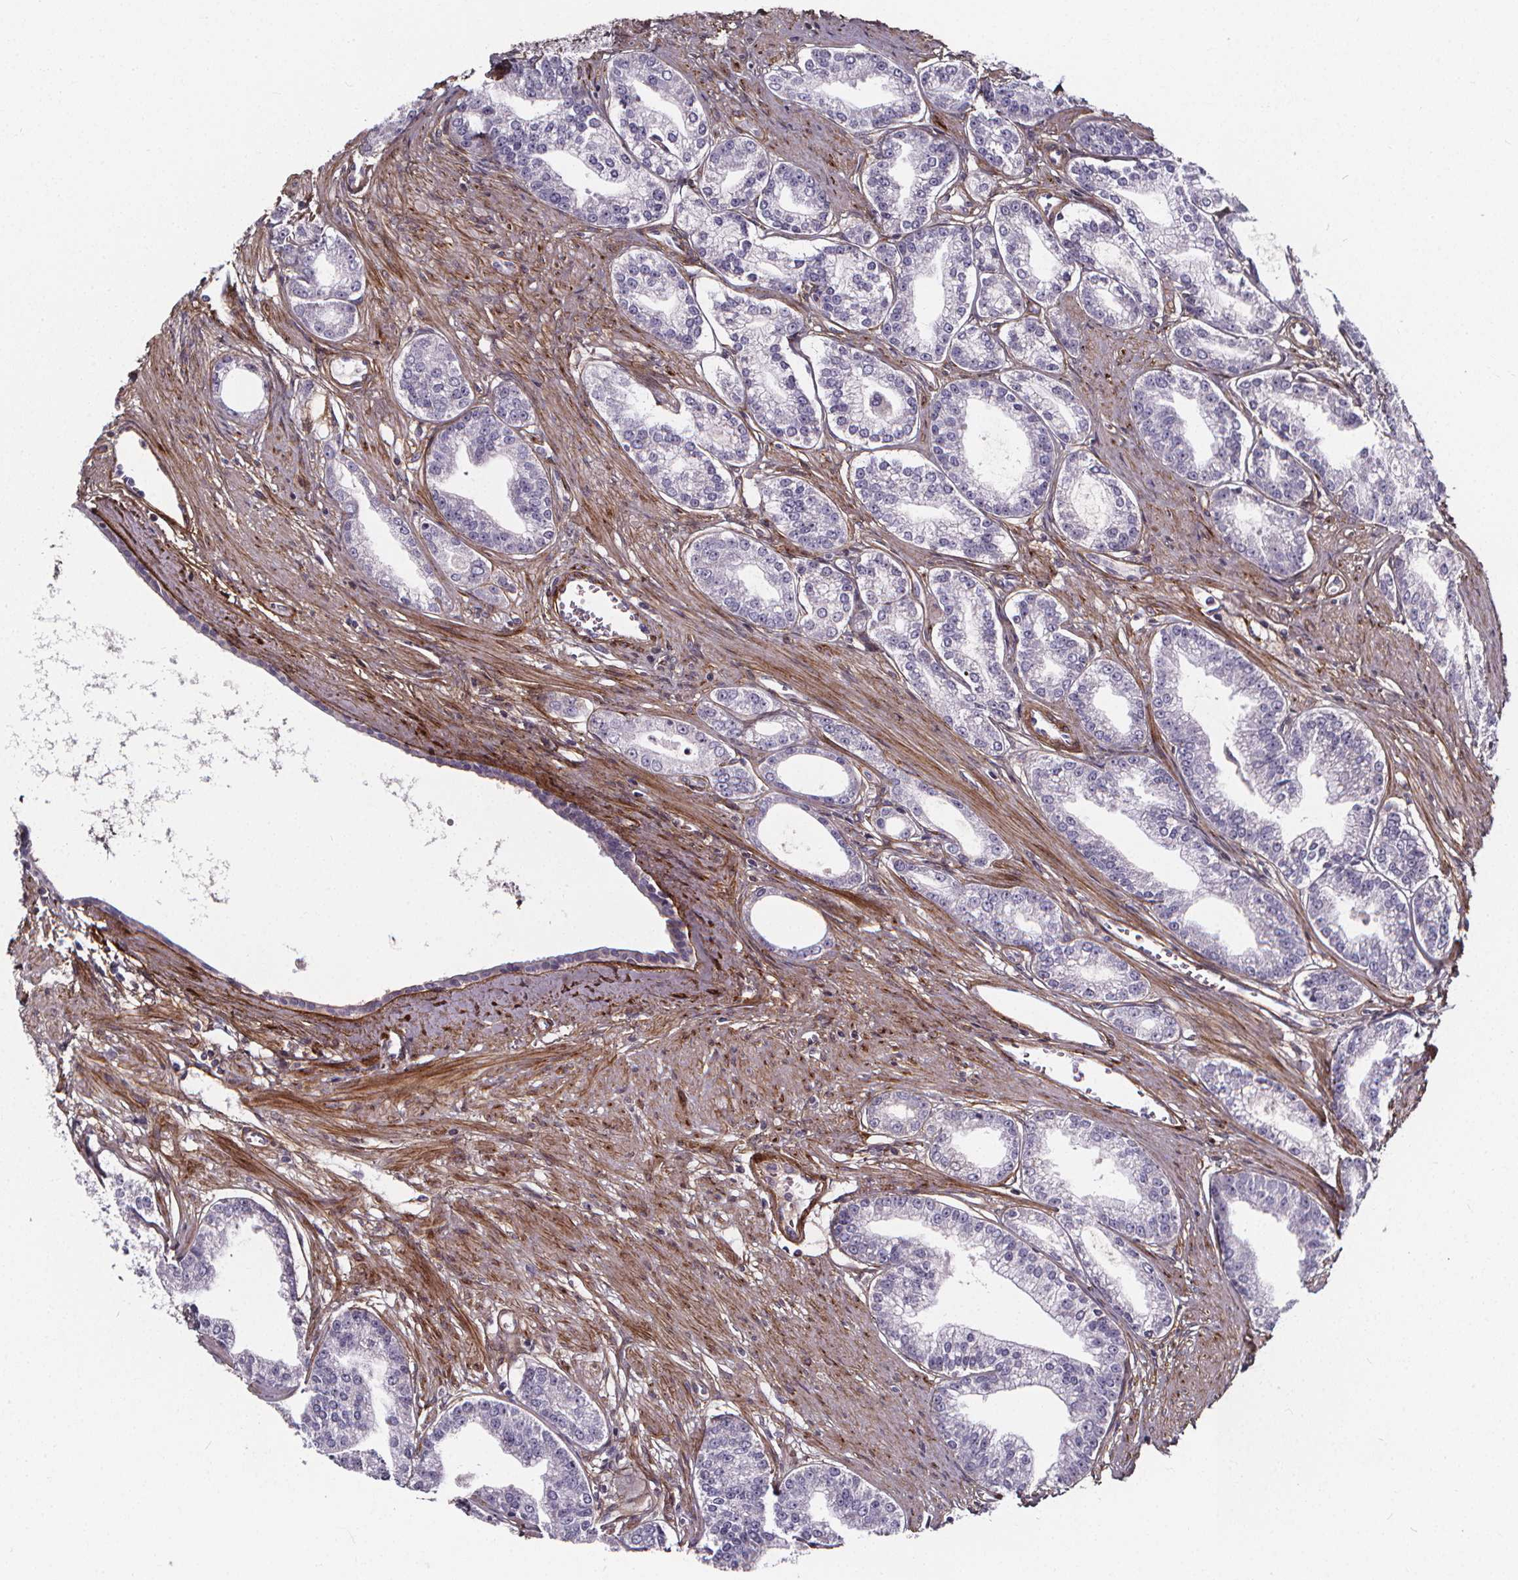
{"staining": {"intensity": "negative", "quantity": "none", "location": "none"}, "tissue": "prostate cancer", "cell_type": "Tumor cells", "image_type": "cancer", "snomed": [{"axis": "morphology", "description": "Adenocarcinoma, NOS"}, {"axis": "topography", "description": "Prostate"}], "caption": "Image shows no significant protein staining in tumor cells of prostate cancer (adenocarcinoma). Nuclei are stained in blue.", "gene": "AEBP1", "patient": {"sex": "male", "age": 71}}